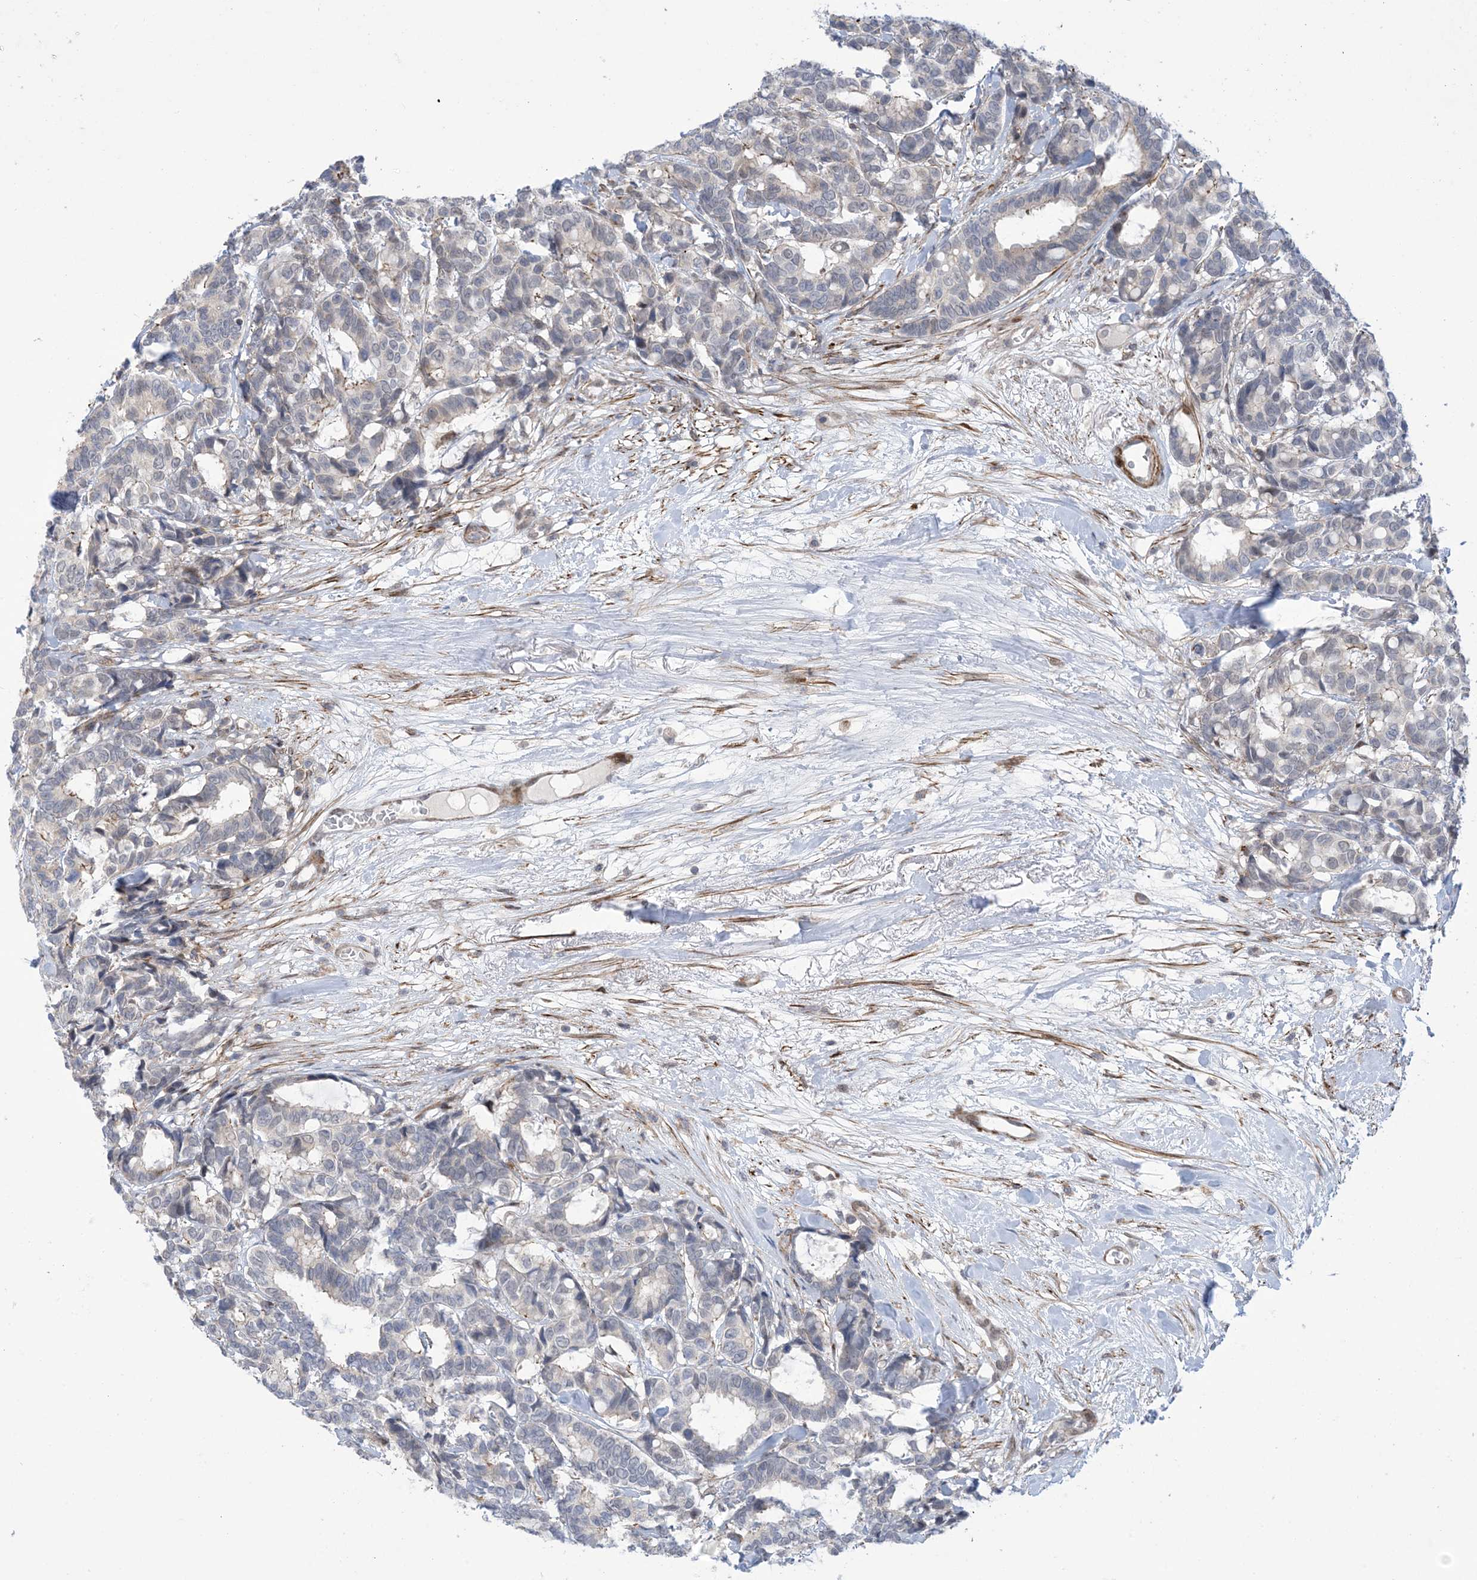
{"staining": {"intensity": "negative", "quantity": "none", "location": "none"}, "tissue": "breast cancer", "cell_type": "Tumor cells", "image_type": "cancer", "snomed": [{"axis": "morphology", "description": "Duct carcinoma"}, {"axis": "topography", "description": "Breast"}], "caption": "Photomicrograph shows no significant protein expression in tumor cells of breast intraductal carcinoma.", "gene": "ZNF8", "patient": {"sex": "female", "age": 87}}